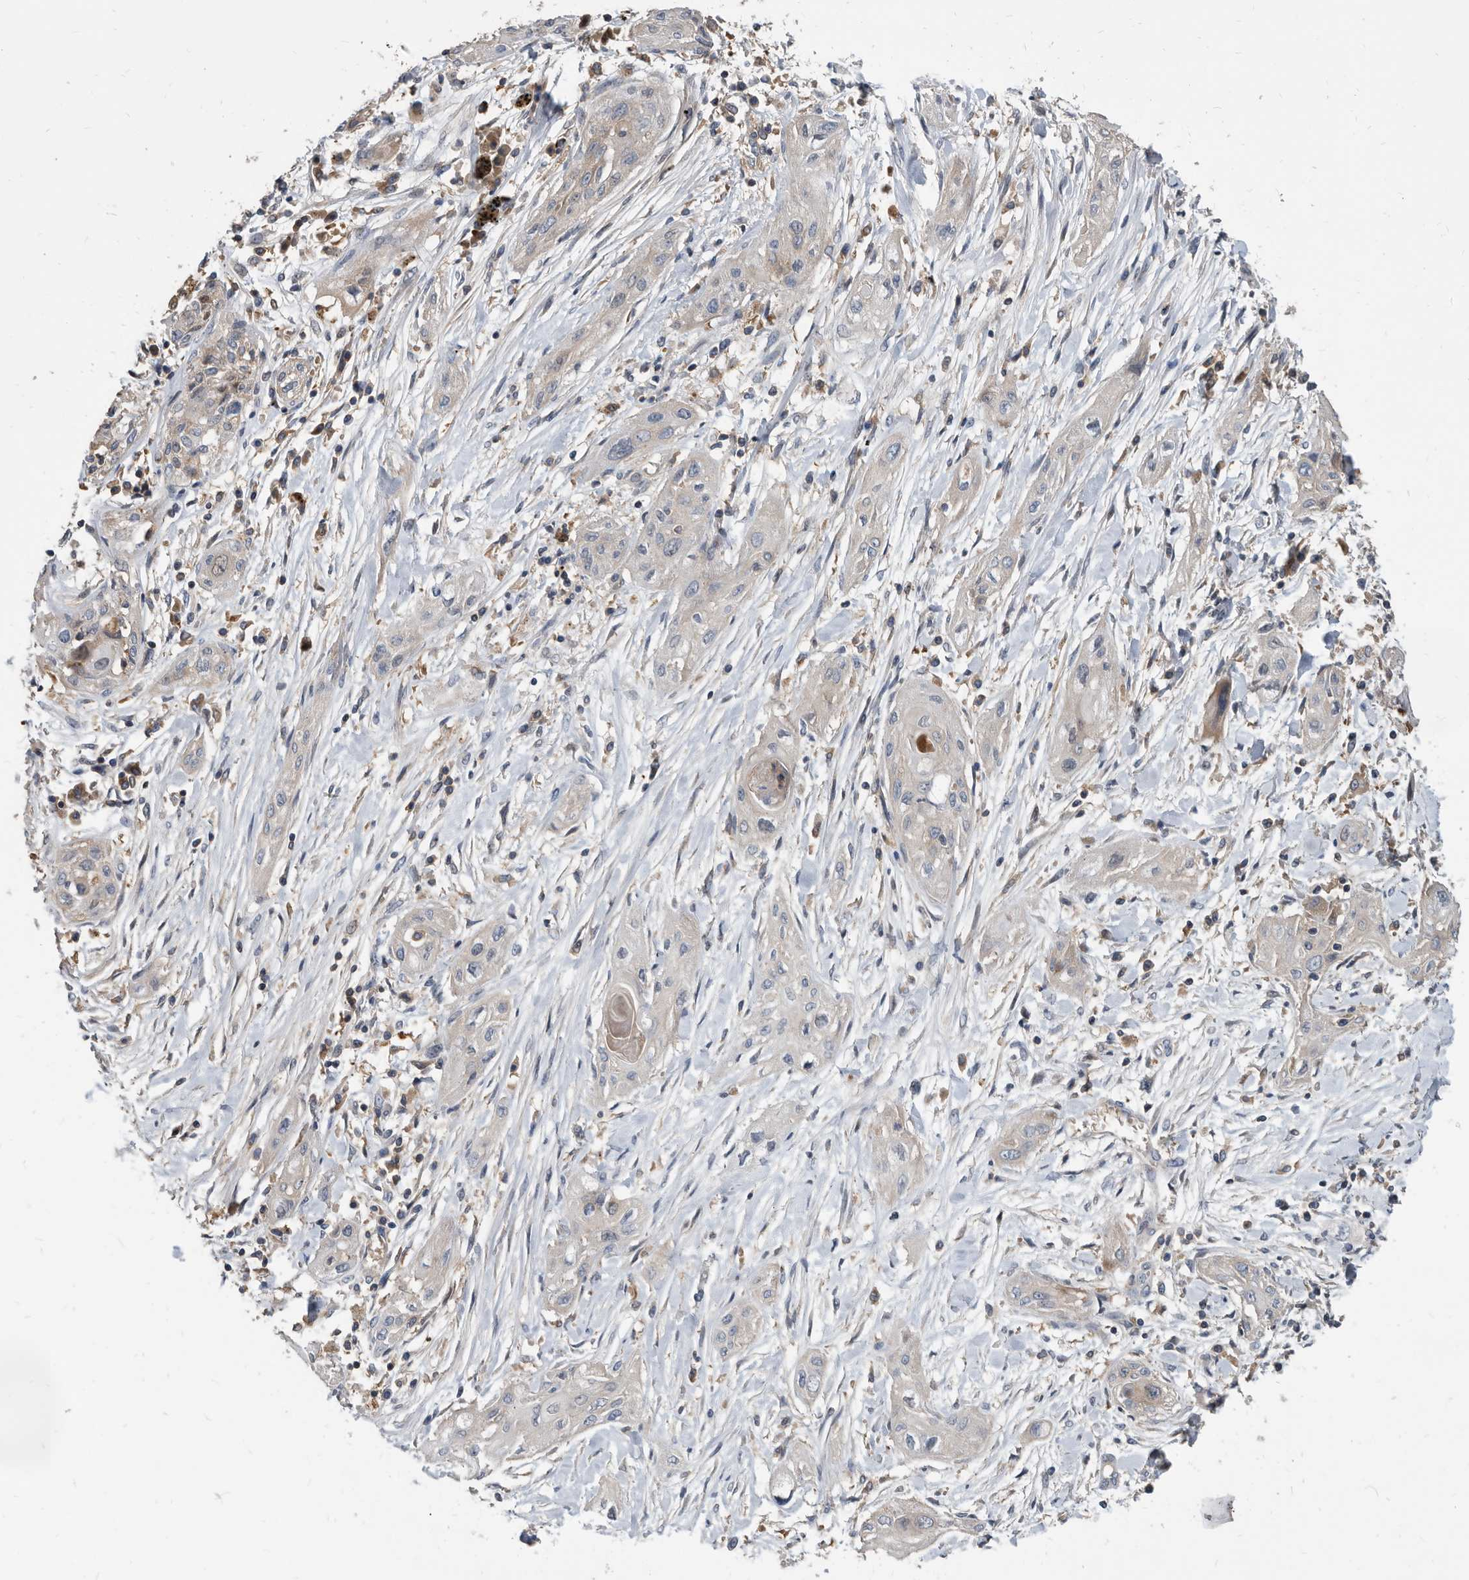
{"staining": {"intensity": "negative", "quantity": "none", "location": "none"}, "tissue": "lung cancer", "cell_type": "Tumor cells", "image_type": "cancer", "snomed": [{"axis": "morphology", "description": "Squamous cell carcinoma, NOS"}, {"axis": "topography", "description": "Lung"}], "caption": "Image shows no significant protein positivity in tumor cells of lung squamous cell carcinoma. Brightfield microscopy of immunohistochemistry stained with DAB (3,3'-diaminobenzidine) (brown) and hematoxylin (blue), captured at high magnification.", "gene": "APEH", "patient": {"sex": "female", "age": 47}}